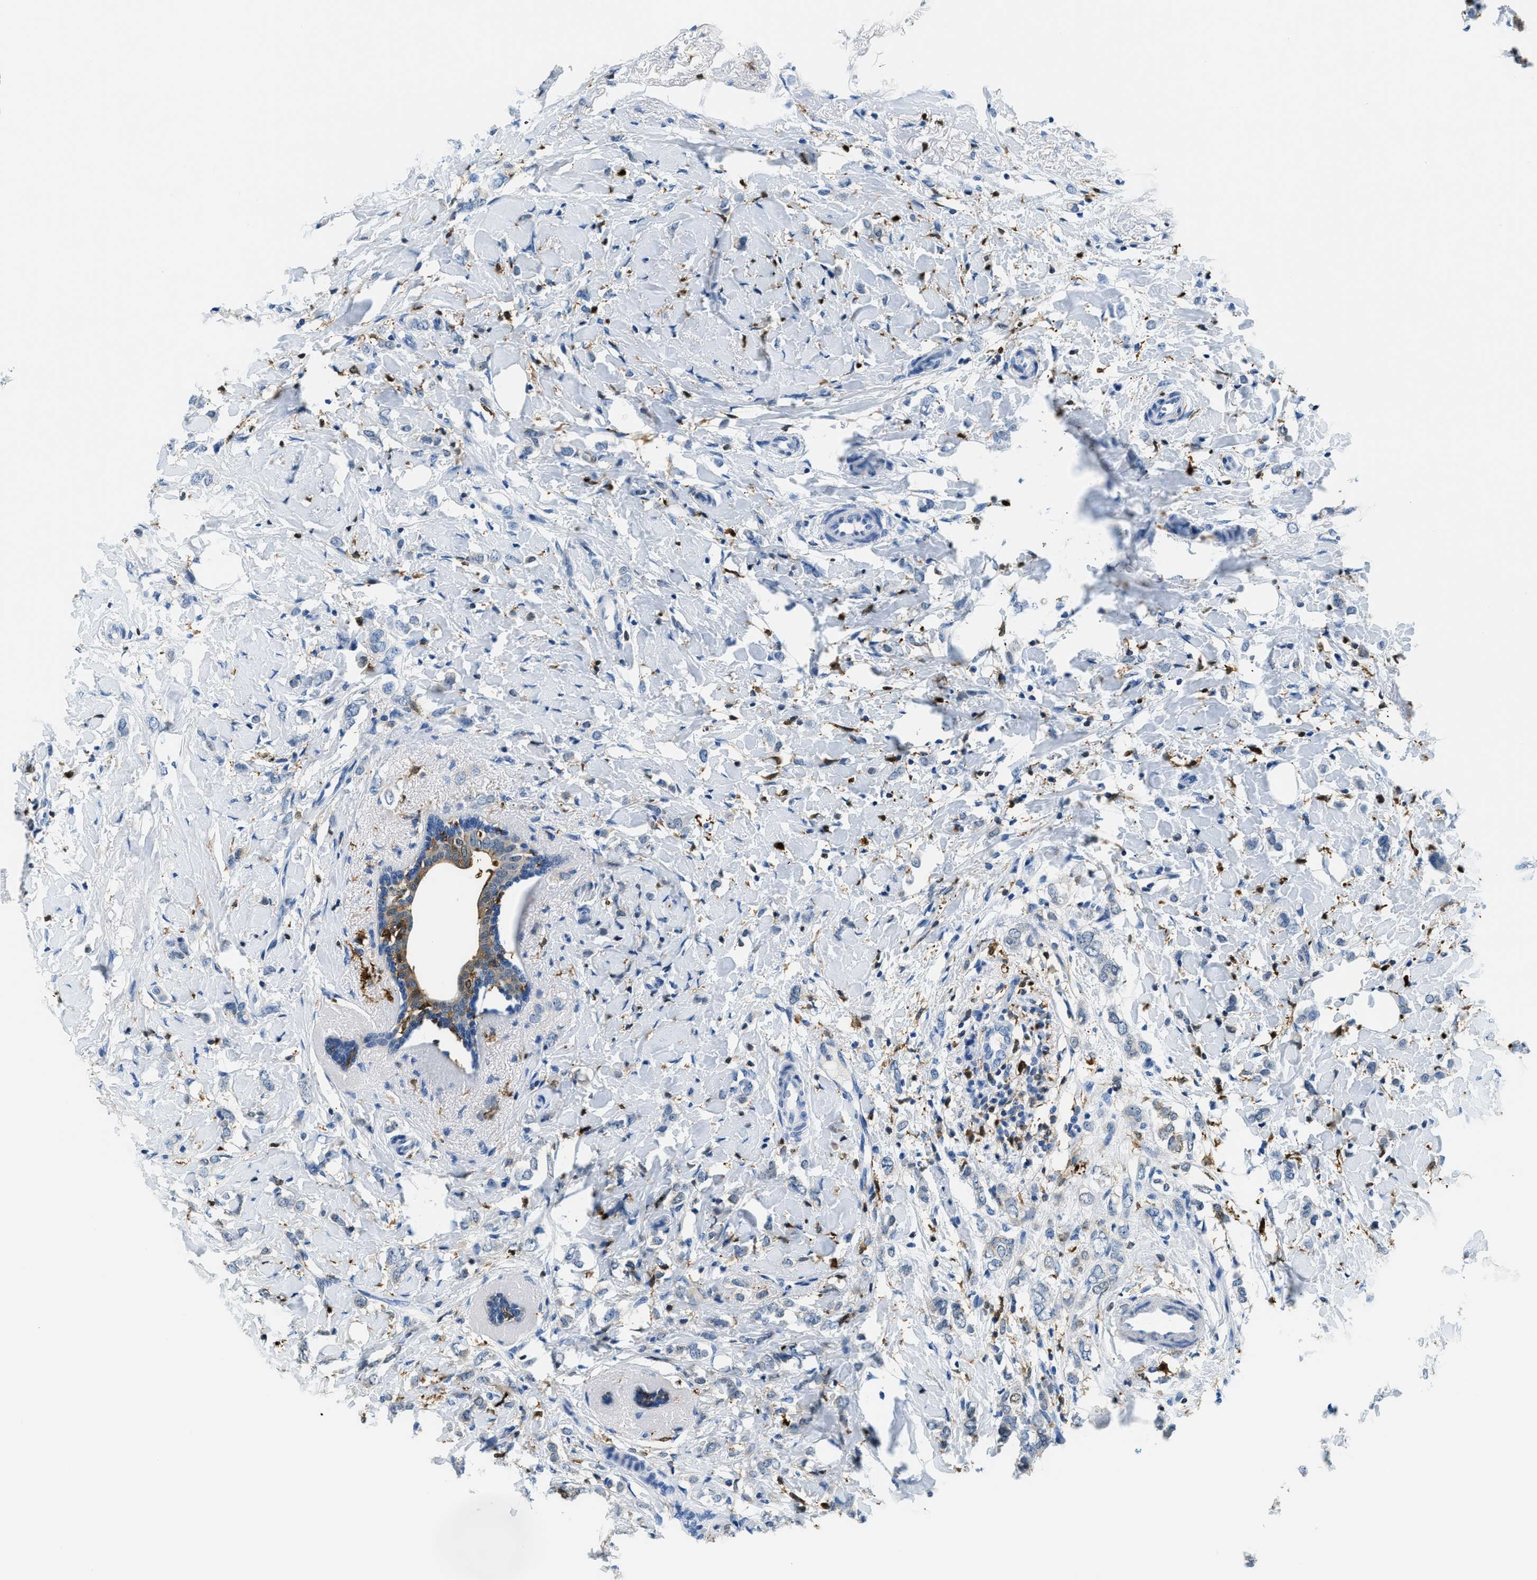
{"staining": {"intensity": "negative", "quantity": "none", "location": "none"}, "tissue": "breast cancer", "cell_type": "Tumor cells", "image_type": "cancer", "snomed": [{"axis": "morphology", "description": "Normal tissue, NOS"}, {"axis": "morphology", "description": "Lobular carcinoma"}, {"axis": "topography", "description": "Breast"}], "caption": "Tumor cells show no significant protein staining in lobular carcinoma (breast). The staining is performed using DAB (3,3'-diaminobenzidine) brown chromogen with nuclei counter-stained in using hematoxylin.", "gene": "CAPG", "patient": {"sex": "female", "age": 47}}